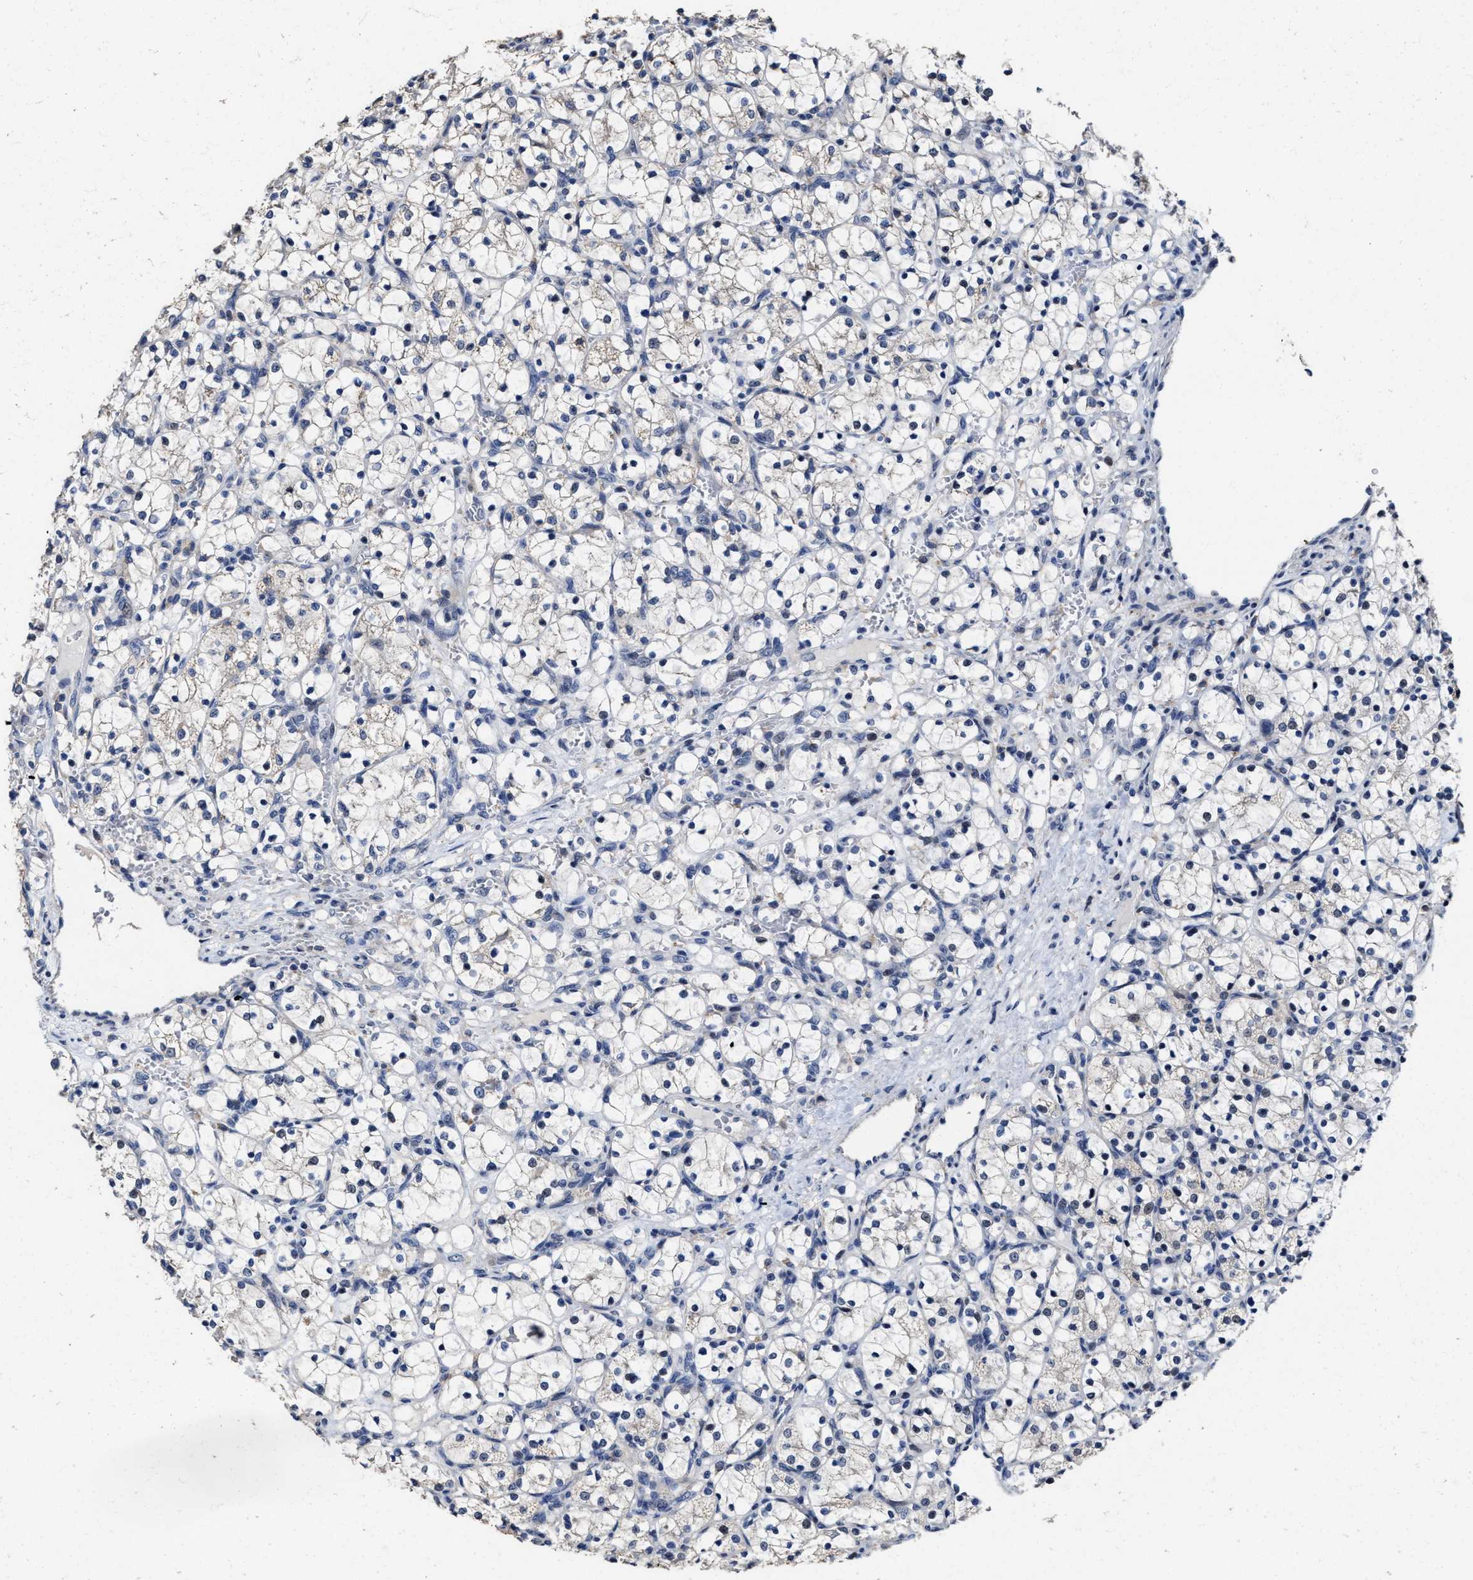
{"staining": {"intensity": "weak", "quantity": "<25%", "location": "cytoplasmic/membranous"}, "tissue": "renal cancer", "cell_type": "Tumor cells", "image_type": "cancer", "snomed": [{"axis": "morphology", "description": "Adenocarcinoma, NOS"}, {"axis": "topography", "description": "Kidney"}], "caption": "An immunohistochemistry (IHC) histopathology image of renal adenocarcinoma is shown. There is no staining in tumor cells of renal adenocarcinoma.", "gene": "ZFAT", "patient": {"sex": "female", "age": 69}}